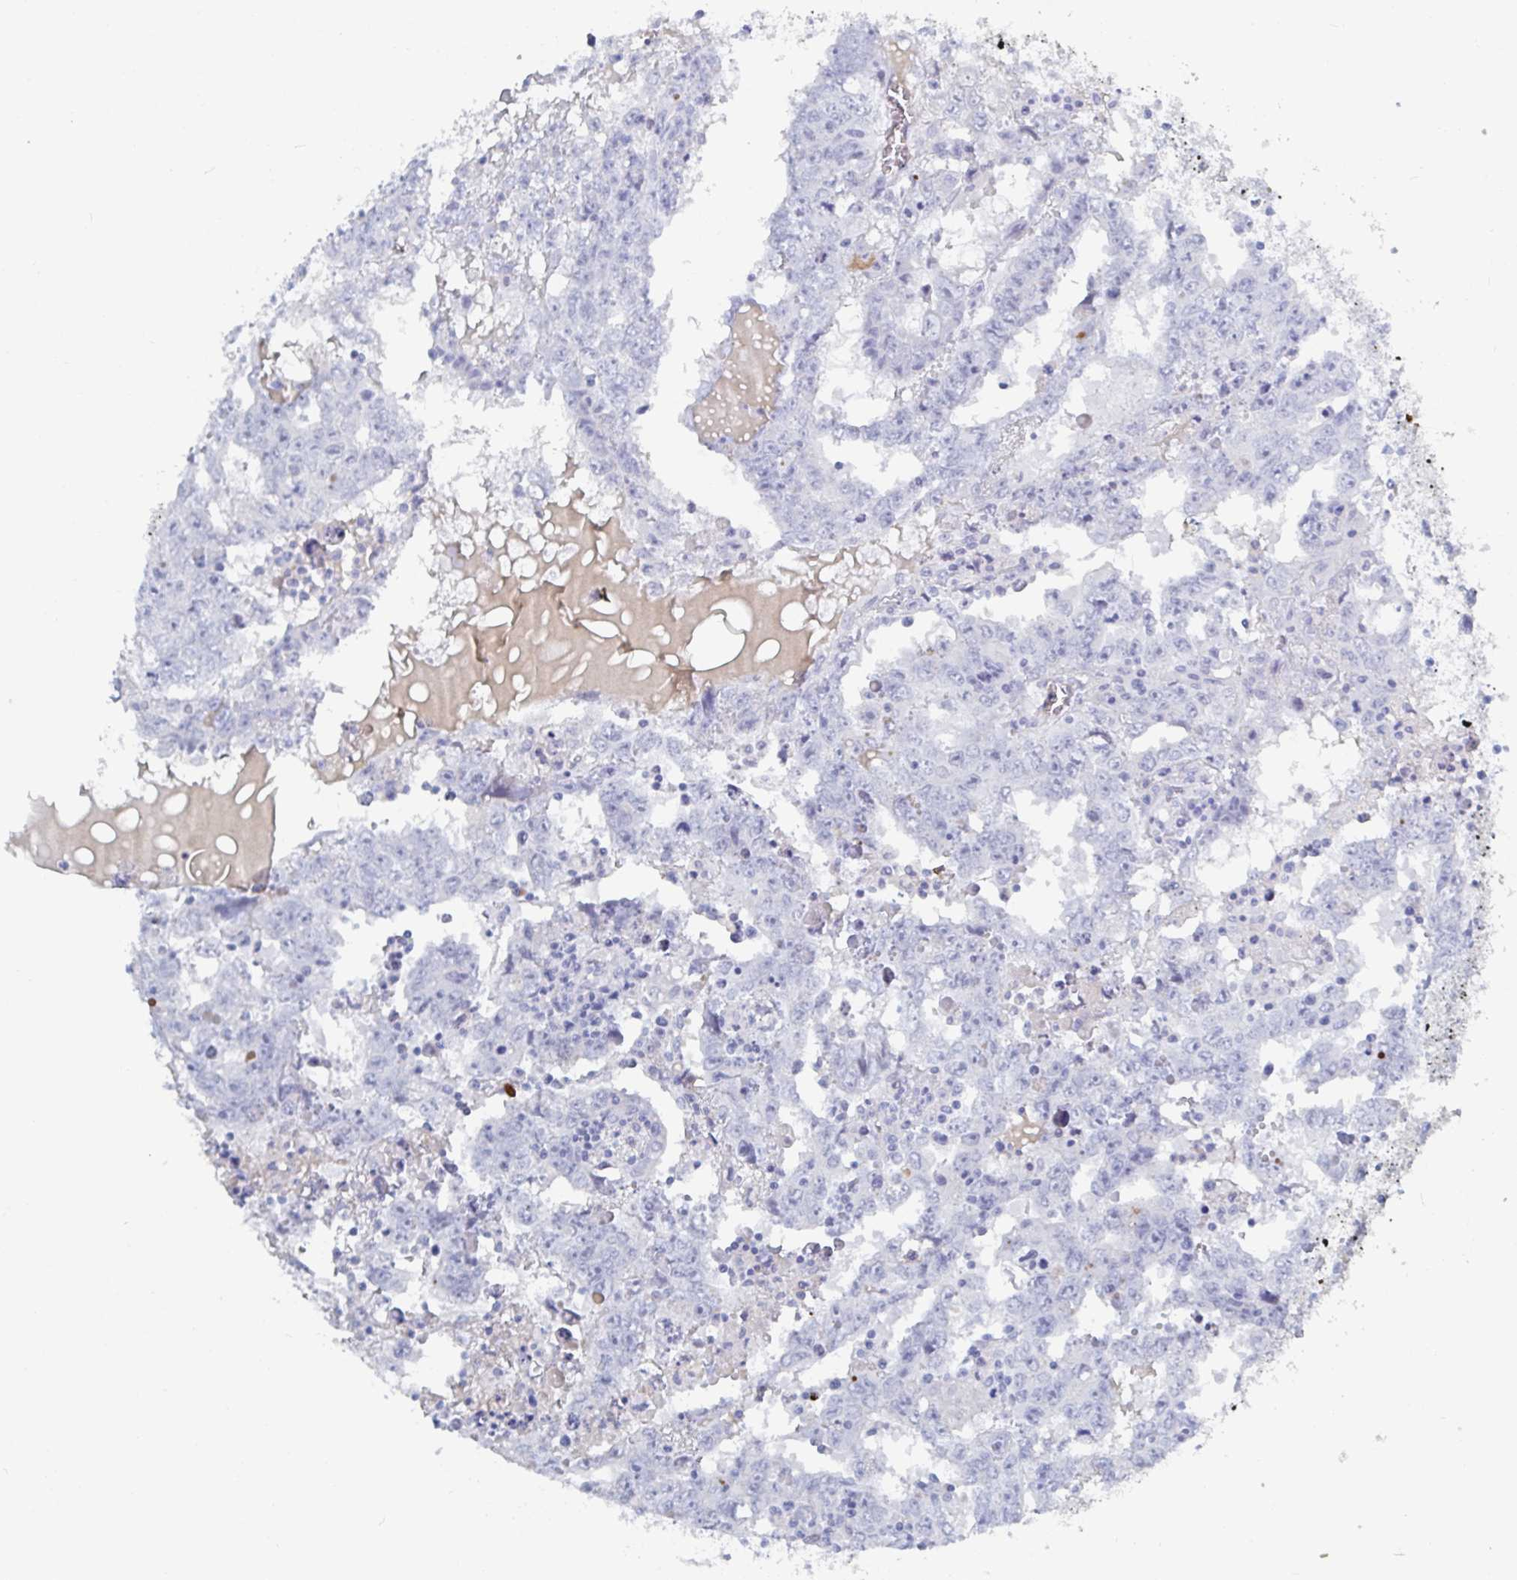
{"staining": {"intensity": "negative", "quantity": "none", "location": "none"}, "tissue": "testis cancer", "cell_type": "Tumor cells", "image_type": "cancer", "snomed": [{"axis": "morphology", "description": "Carcinoma, Embryonal, NOS"}, {"axis": "topography", "description": "Testis"}], "caption": "Tumor cells show no significant staining in embryonal carcinoma (testis). Nuclei are stained in blue.", "gene": "OR2A4", "patient": {"sex": "male", "age": 22}}